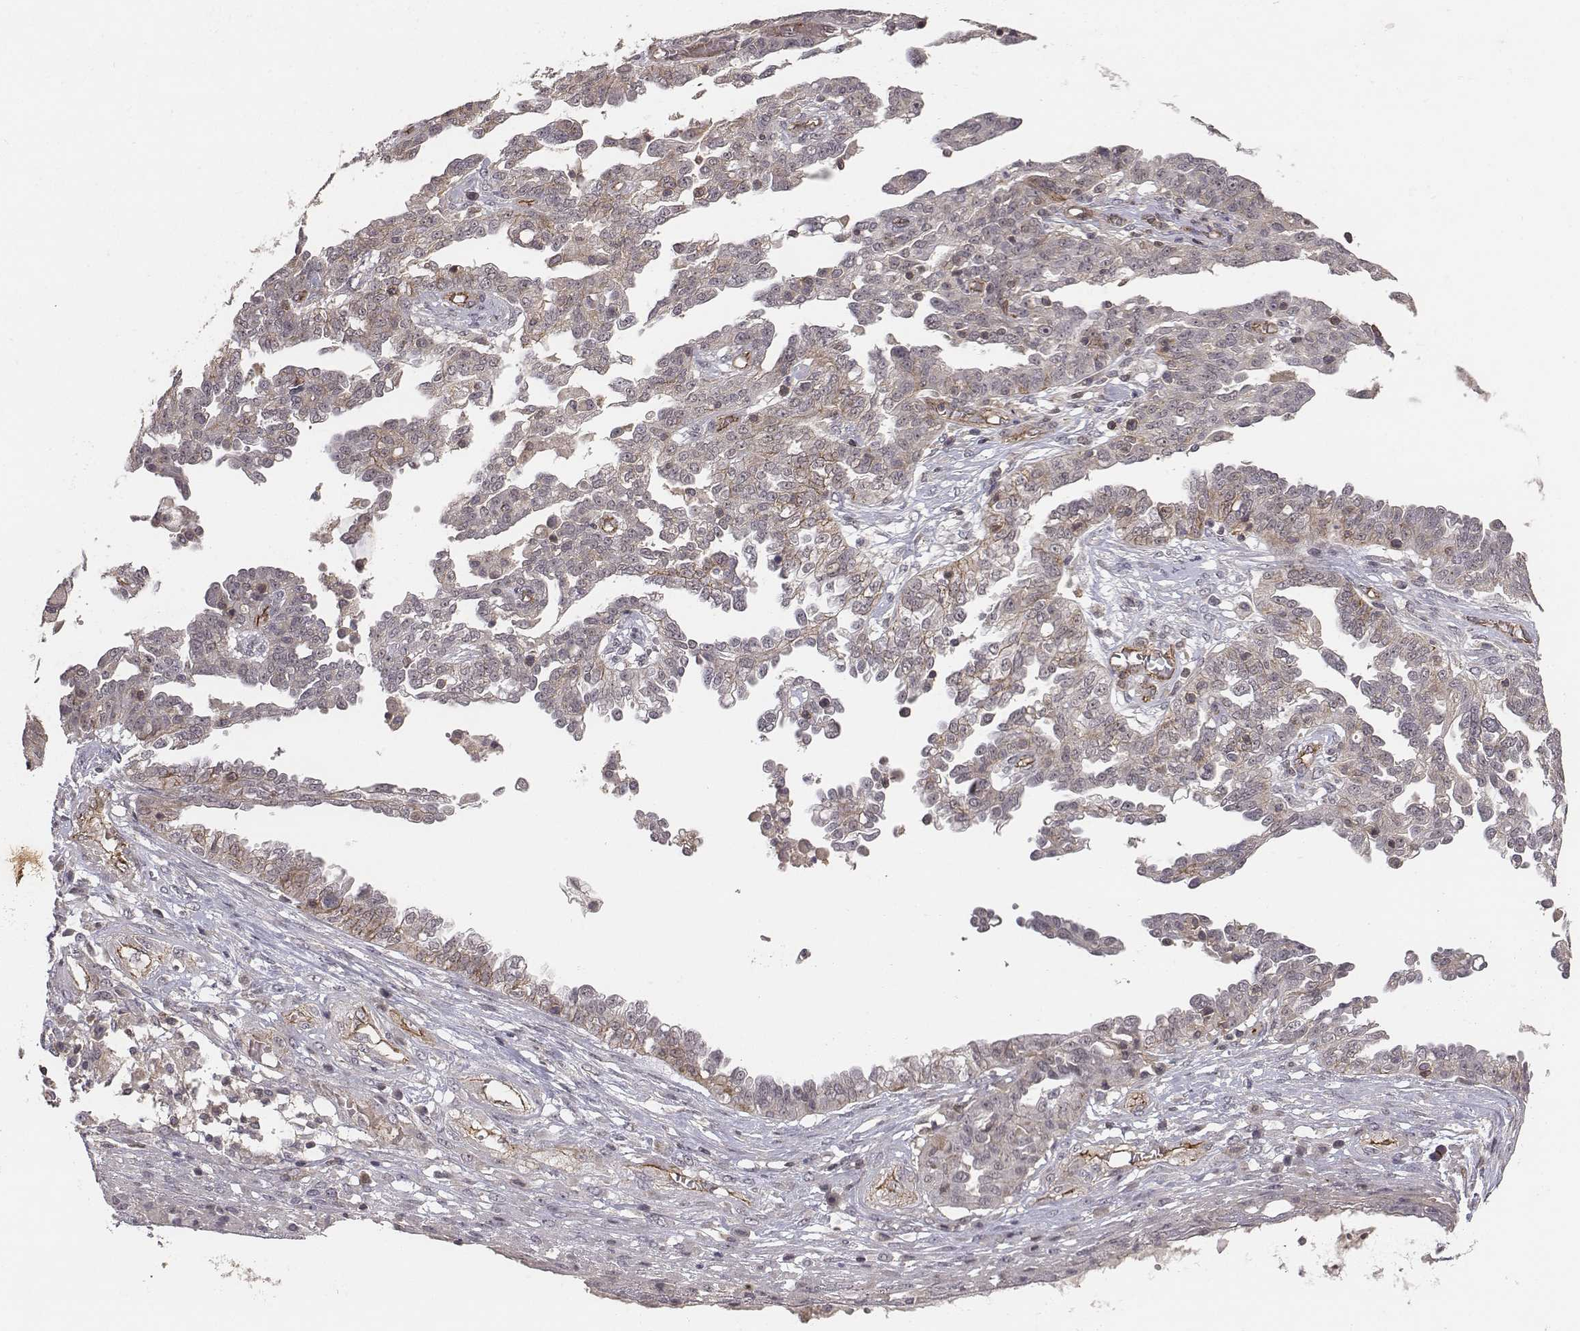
{"staining": {"intensity": "weak", "quantity": "<25%", "location": "cytoplasmic/membranous"}, "tissue": "ovarian cancer", "cell_type": "Tumor cells", "image_type": "cancer", "snomed": [{"axis": "morphology", "description": "Cystadenocarcinoma, serous, NOS"}, {"axis": "topography", "description": "Ovary"}], "caption": "Tumor cells show no significant expression in serous cystadenocarcinoma (ovarian).", "gene": "PTPRG", "patient": {"sex": "female", "age": 67}}